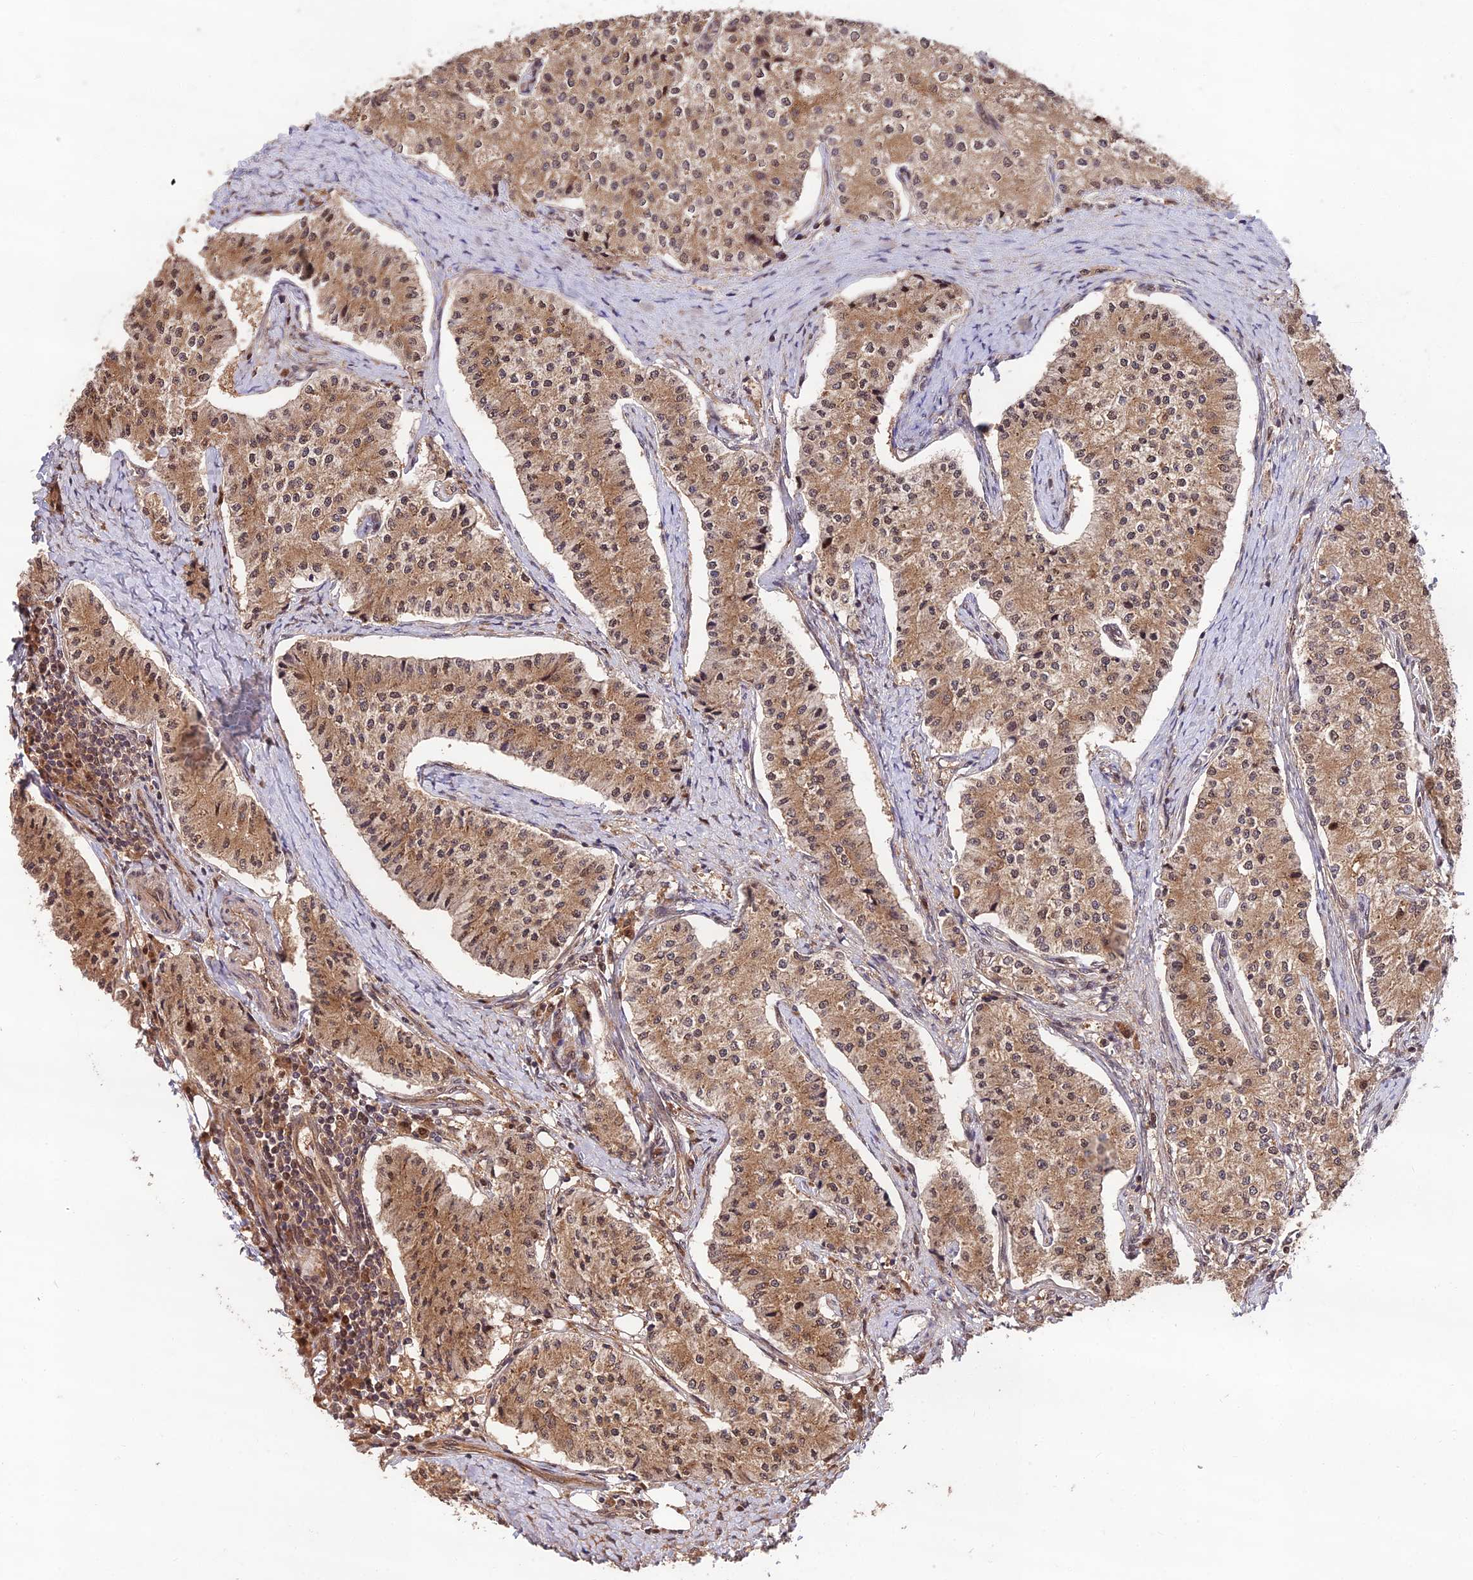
{"staining": {"intensity": "moderate", "quantity": ">75%", "location": "cytoplasmic/membranous,nuclear"}, "tissue": "carcinoid", "cell_type": "Tumor cells", "image_type": "cancer", "snomed": [{"axis": "morphology", "description": "Carcinoid, malignant, NOS"}, {"axis": "topography", "description": "Colon"}], "caption": "Protein analysis of malignant carcinoid tissue demonstrates moderate cytoplasmic/membranous and nuclear staining in approximately >75% of tumor cells. (IHC, brightfield microscopy, high magnification).", "gene": "MKKS", "patient": {"sex": "female", "age": 52}}